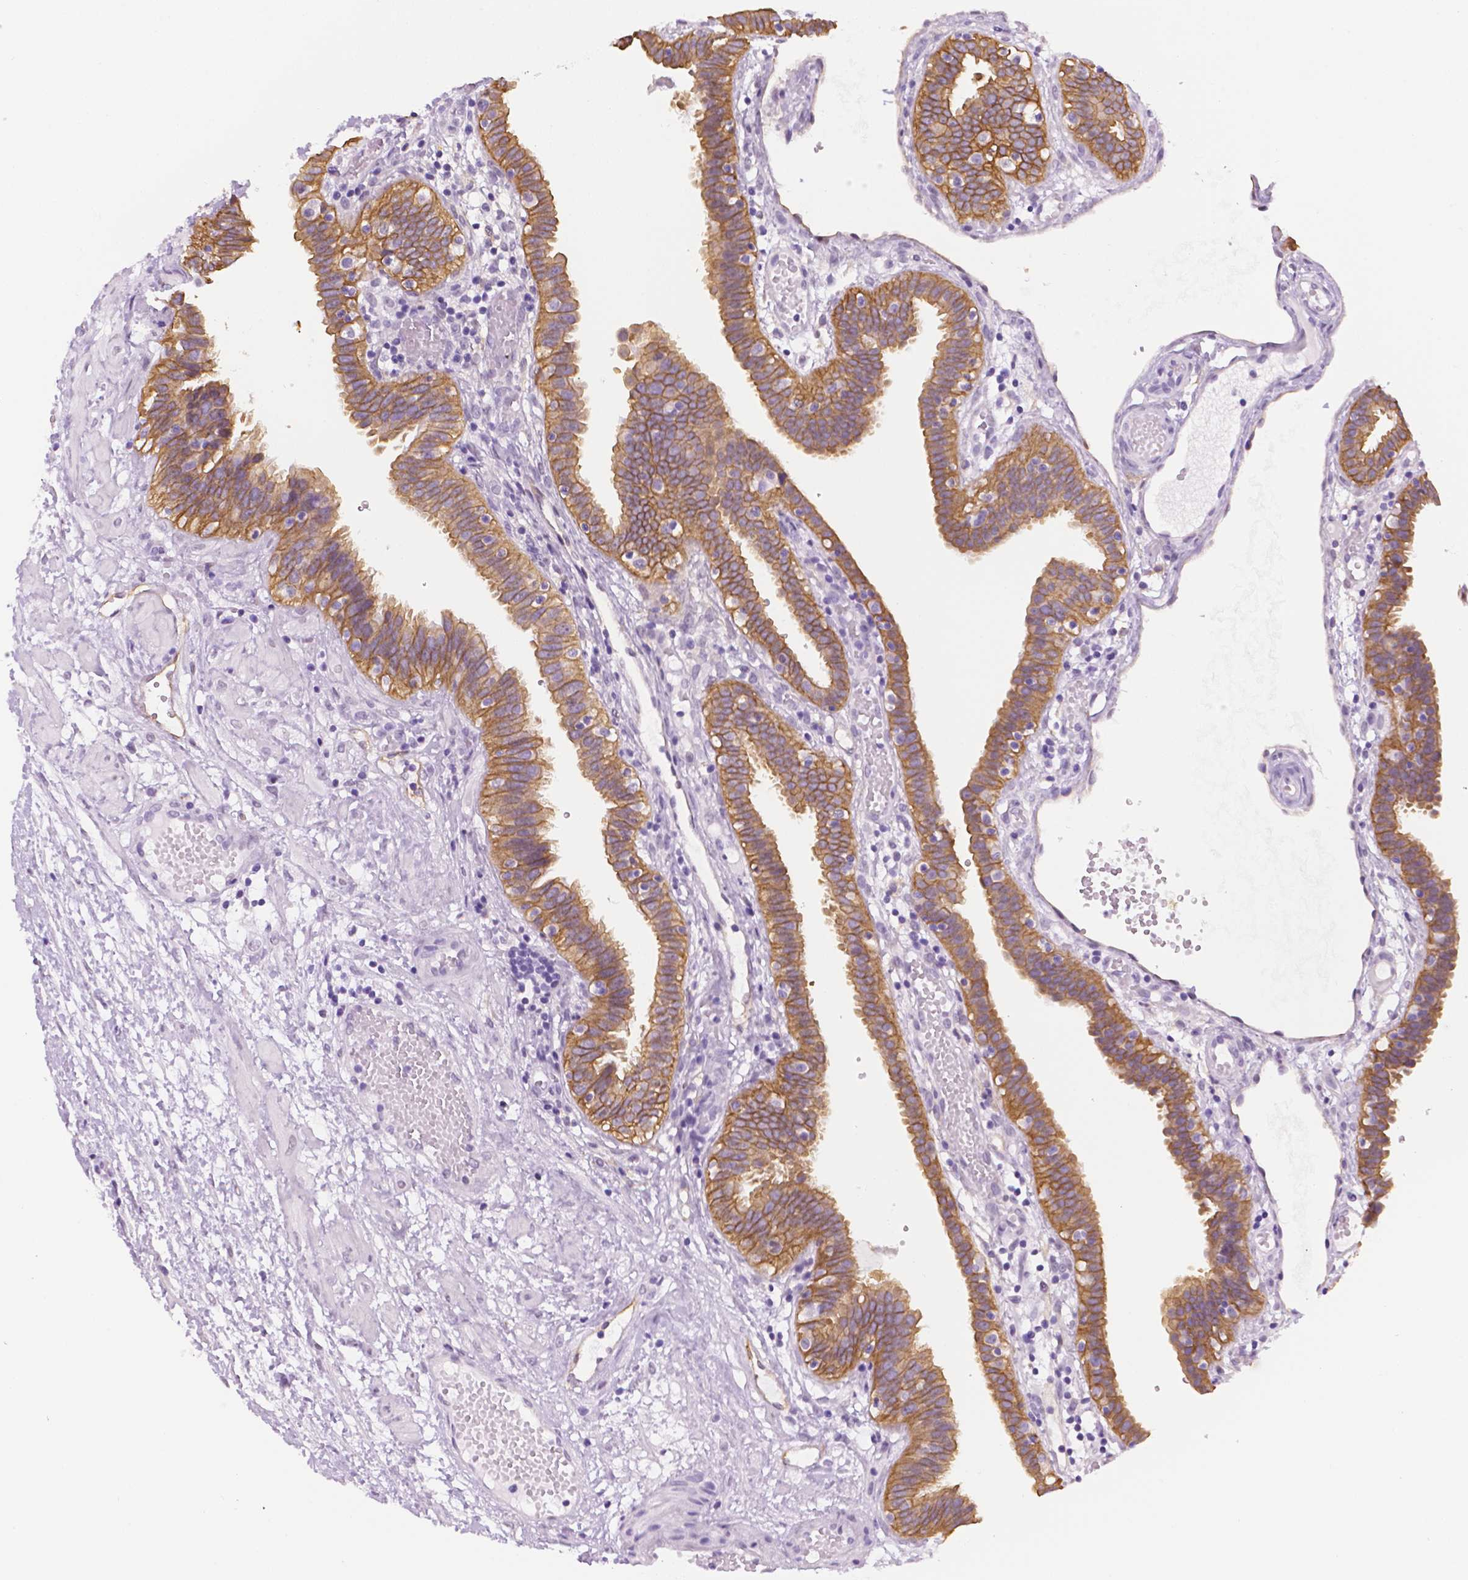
{"staining": {"intensity": "moderate", "quantity": ">75%", "location": "cytoplasmic/membranous"}, "tissue": "fallopian tube", "cell_type": "Glandular cells", "image_type": "normal", "snomed": [{"axis": "morphology", "description": "Normal tissue, NOS"}, {"axis": "topography", "description": "Fallopian tube"}], "caption": "Glandular cells demonstrate moderate cytoplasmic/membranous staining in about >75% of cells in unremarkable fallopian tube. (brown staining indicates protein expression, while blue staining denotes nuclei).", "gene": "PPL", "patient": {"sex": "female", "age": 37}}